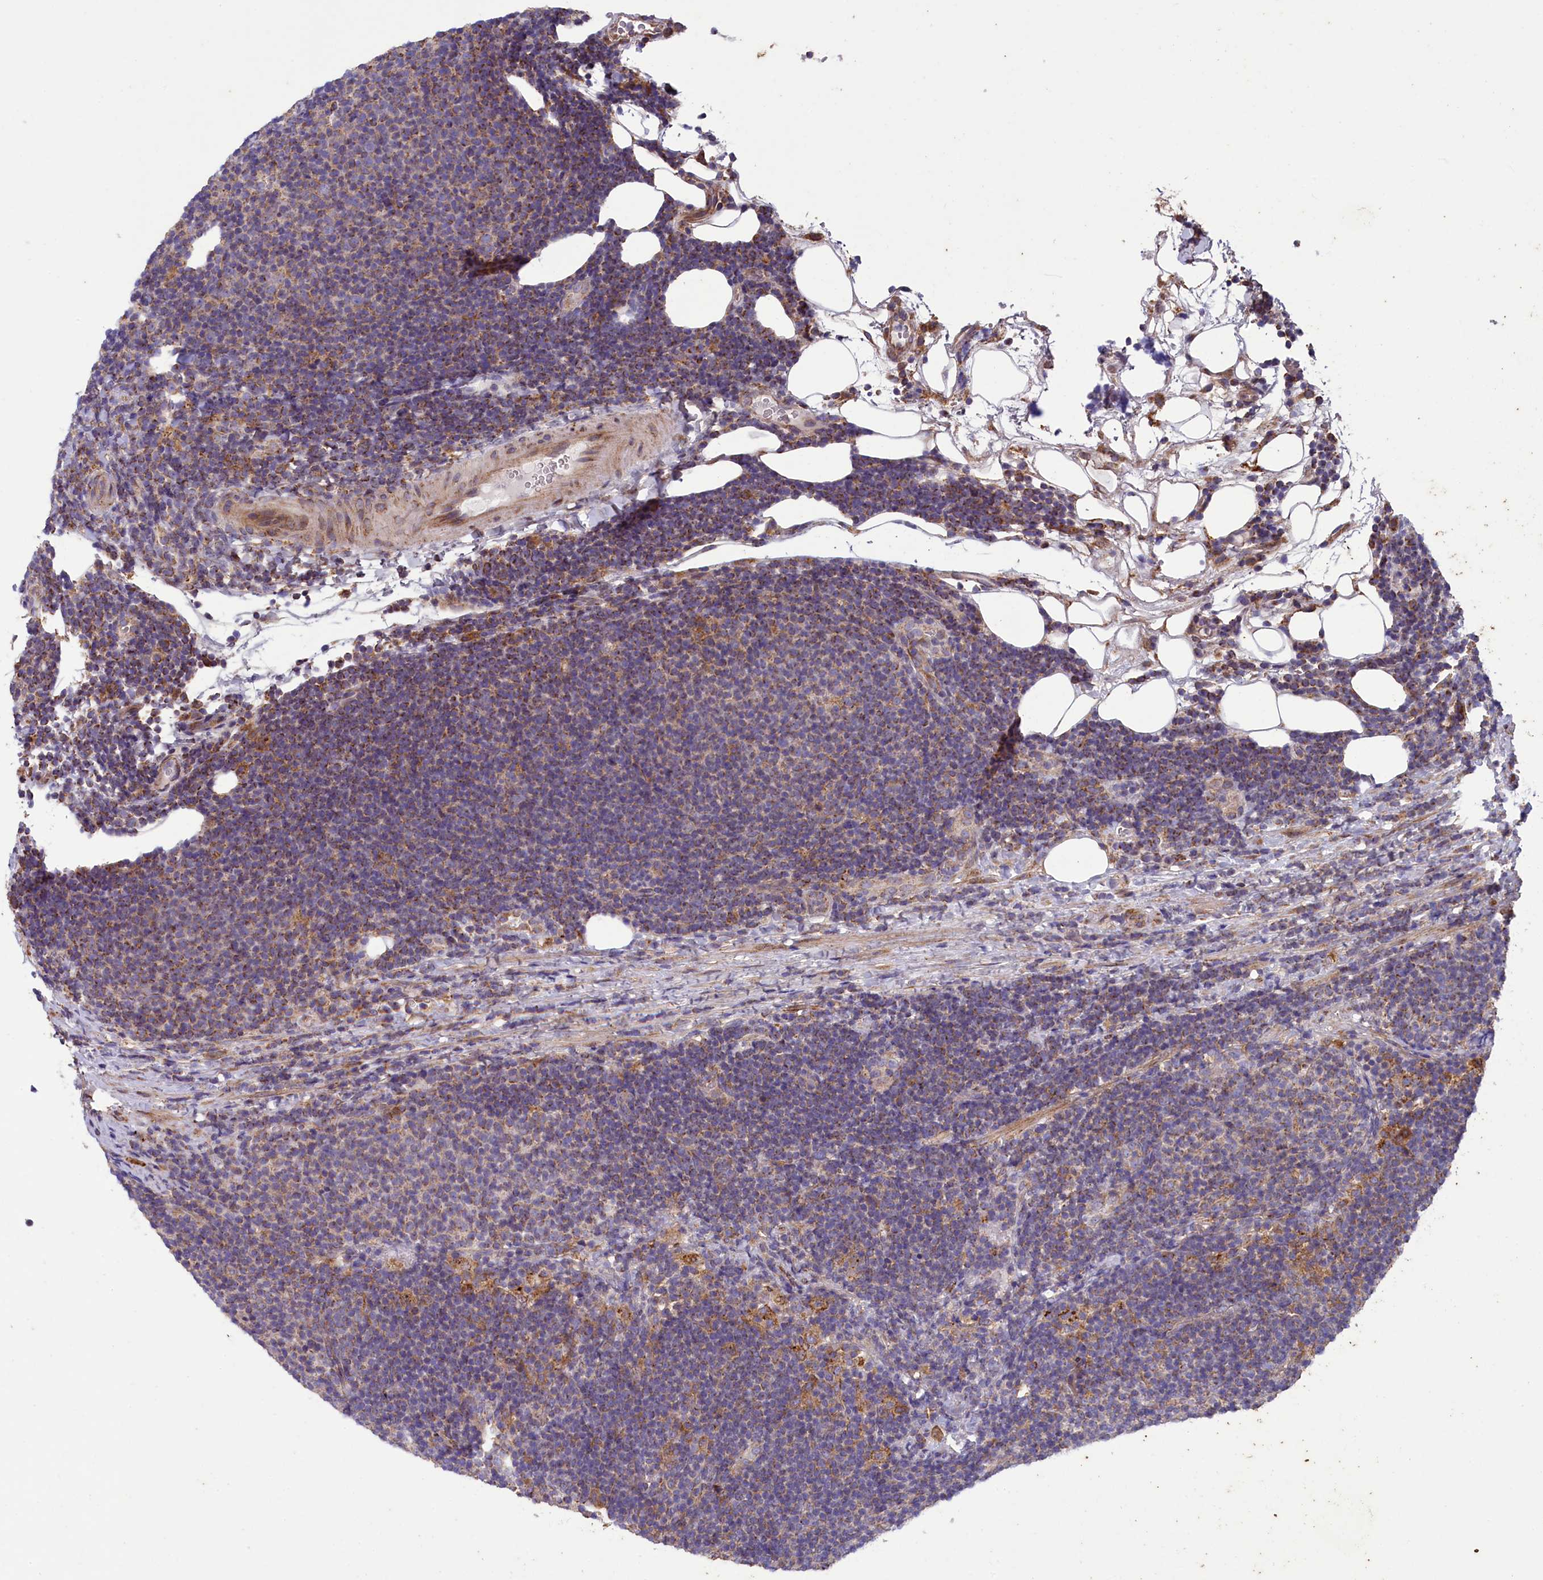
{"staining": {"intensity": "weak", "quantity": "25%-75%", "location": "cytoplasmic/membranous"}, "tissue": "lymphoma", "cell_type": "Tumor cells", "image_type": "cancer", "snomed": [{"axis": "morphology", "description": "Malignant lymphoma, non-Hodgkin's type, Low grade"}, {"axis": "topography", "description": "Lymph node"}], "caption": "An image of low-grade malignant lymphoma, non-Hodgkin's type stained for a protein reveals weak cytoplasmic/membranous brown staining in tumor cells.", "gene": "ACAD8", "patient": {"sex": "male", "age": 66}}